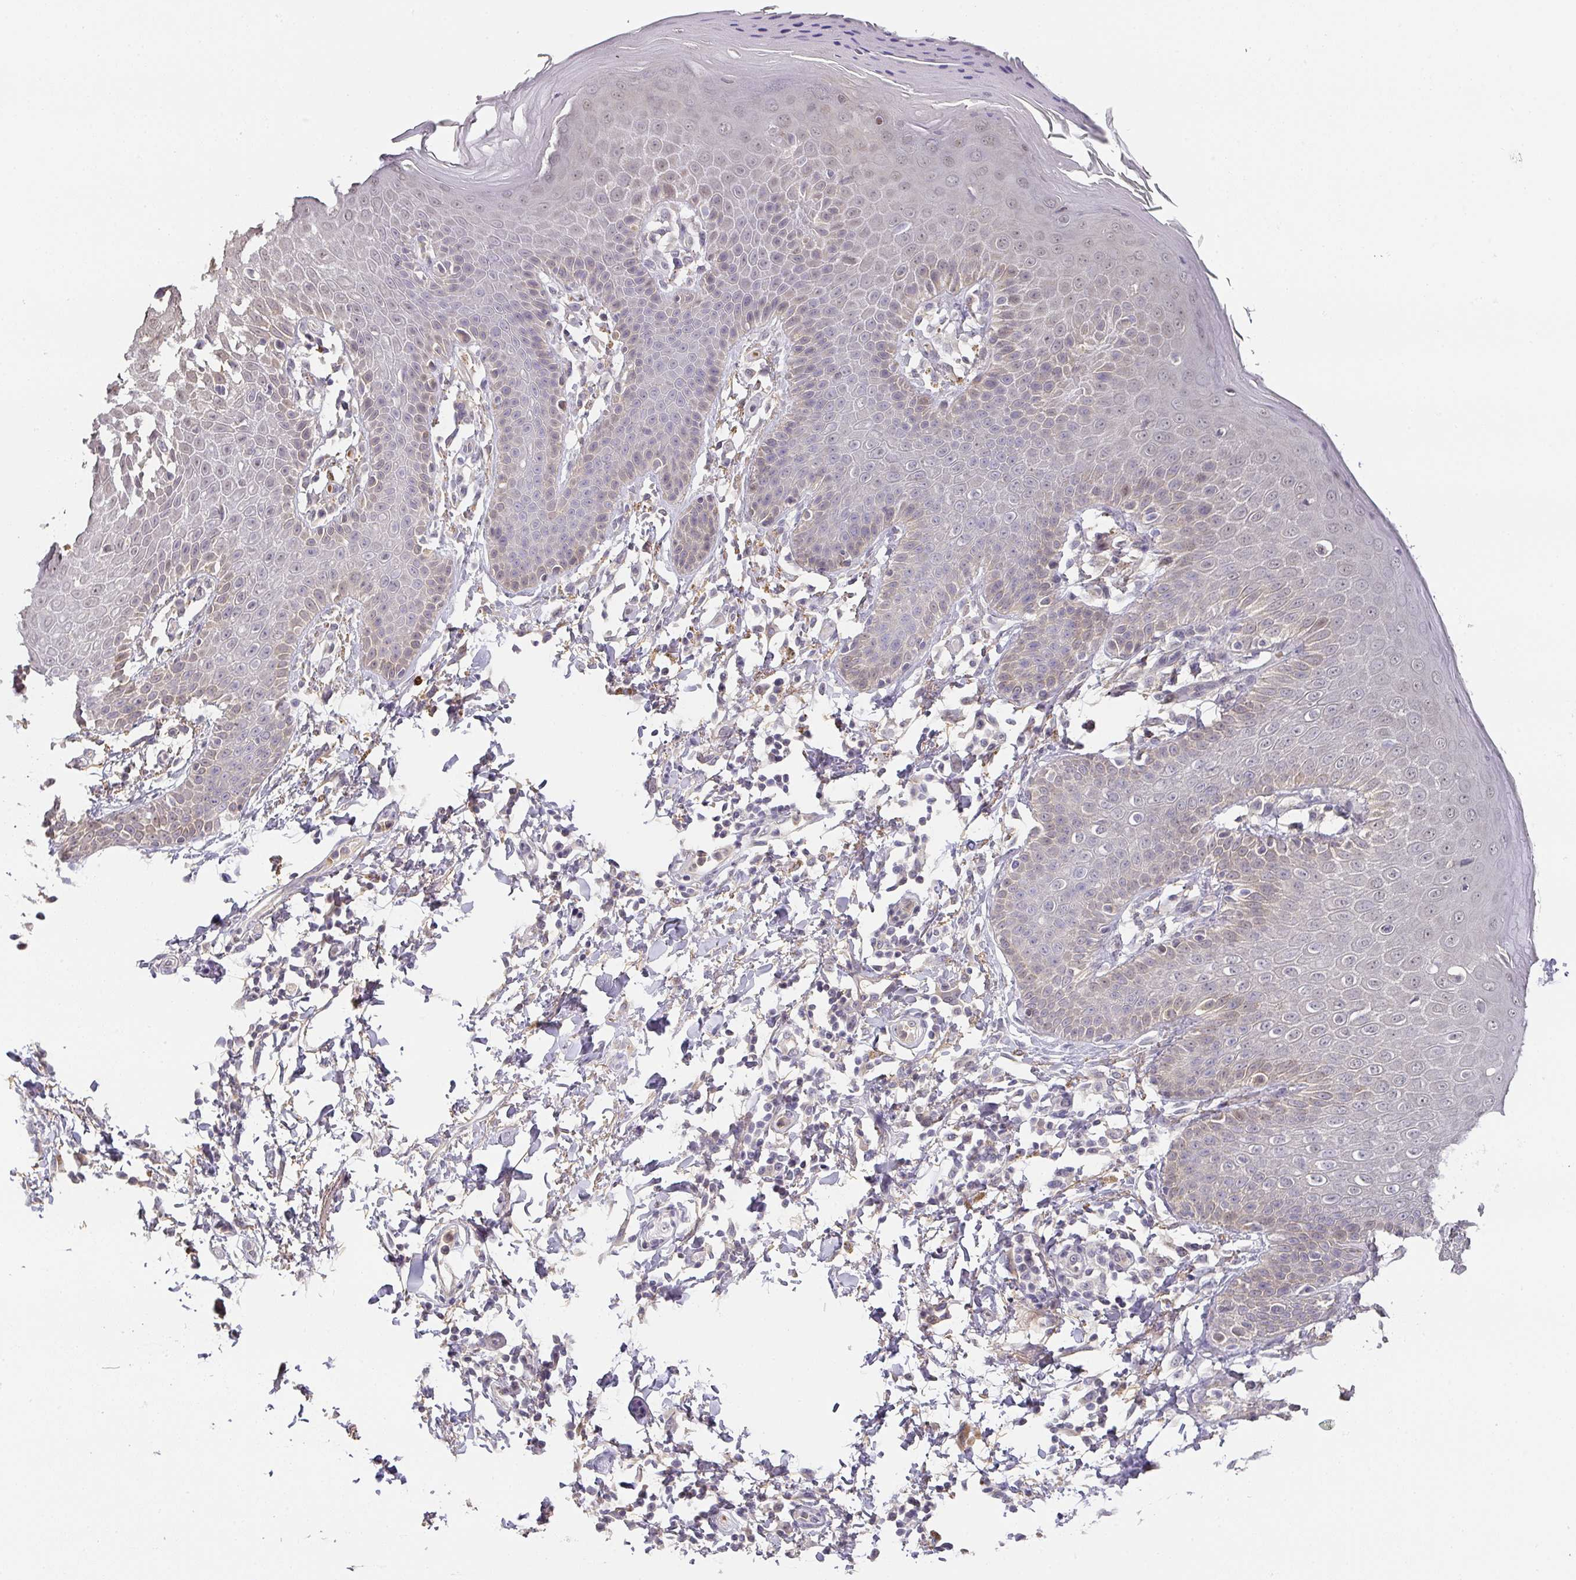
{"staining": {"intensity": "weak", "quantity": "25%-75%", "location": "cytoplasmic/membranous,nuclear"}, "tissue": "skin", "cell_type": "Epidermal cells", "image_type": "normal", "snomed": [{"axis": "morphology", "description": "Normal tissue, NOS"}, {"axis": "topography", "description": "Peripheral nerve tissue"}], "caption": "Skin stained for a protein demonstrates weak cytoplasmic/membranous,nuclear positivity in epidermal cells. (brown staining indicates protein expression, while blue staining denotes nuclei).", "gene": "FOXN4", "patient": {"sex": "male", "age": 51}}